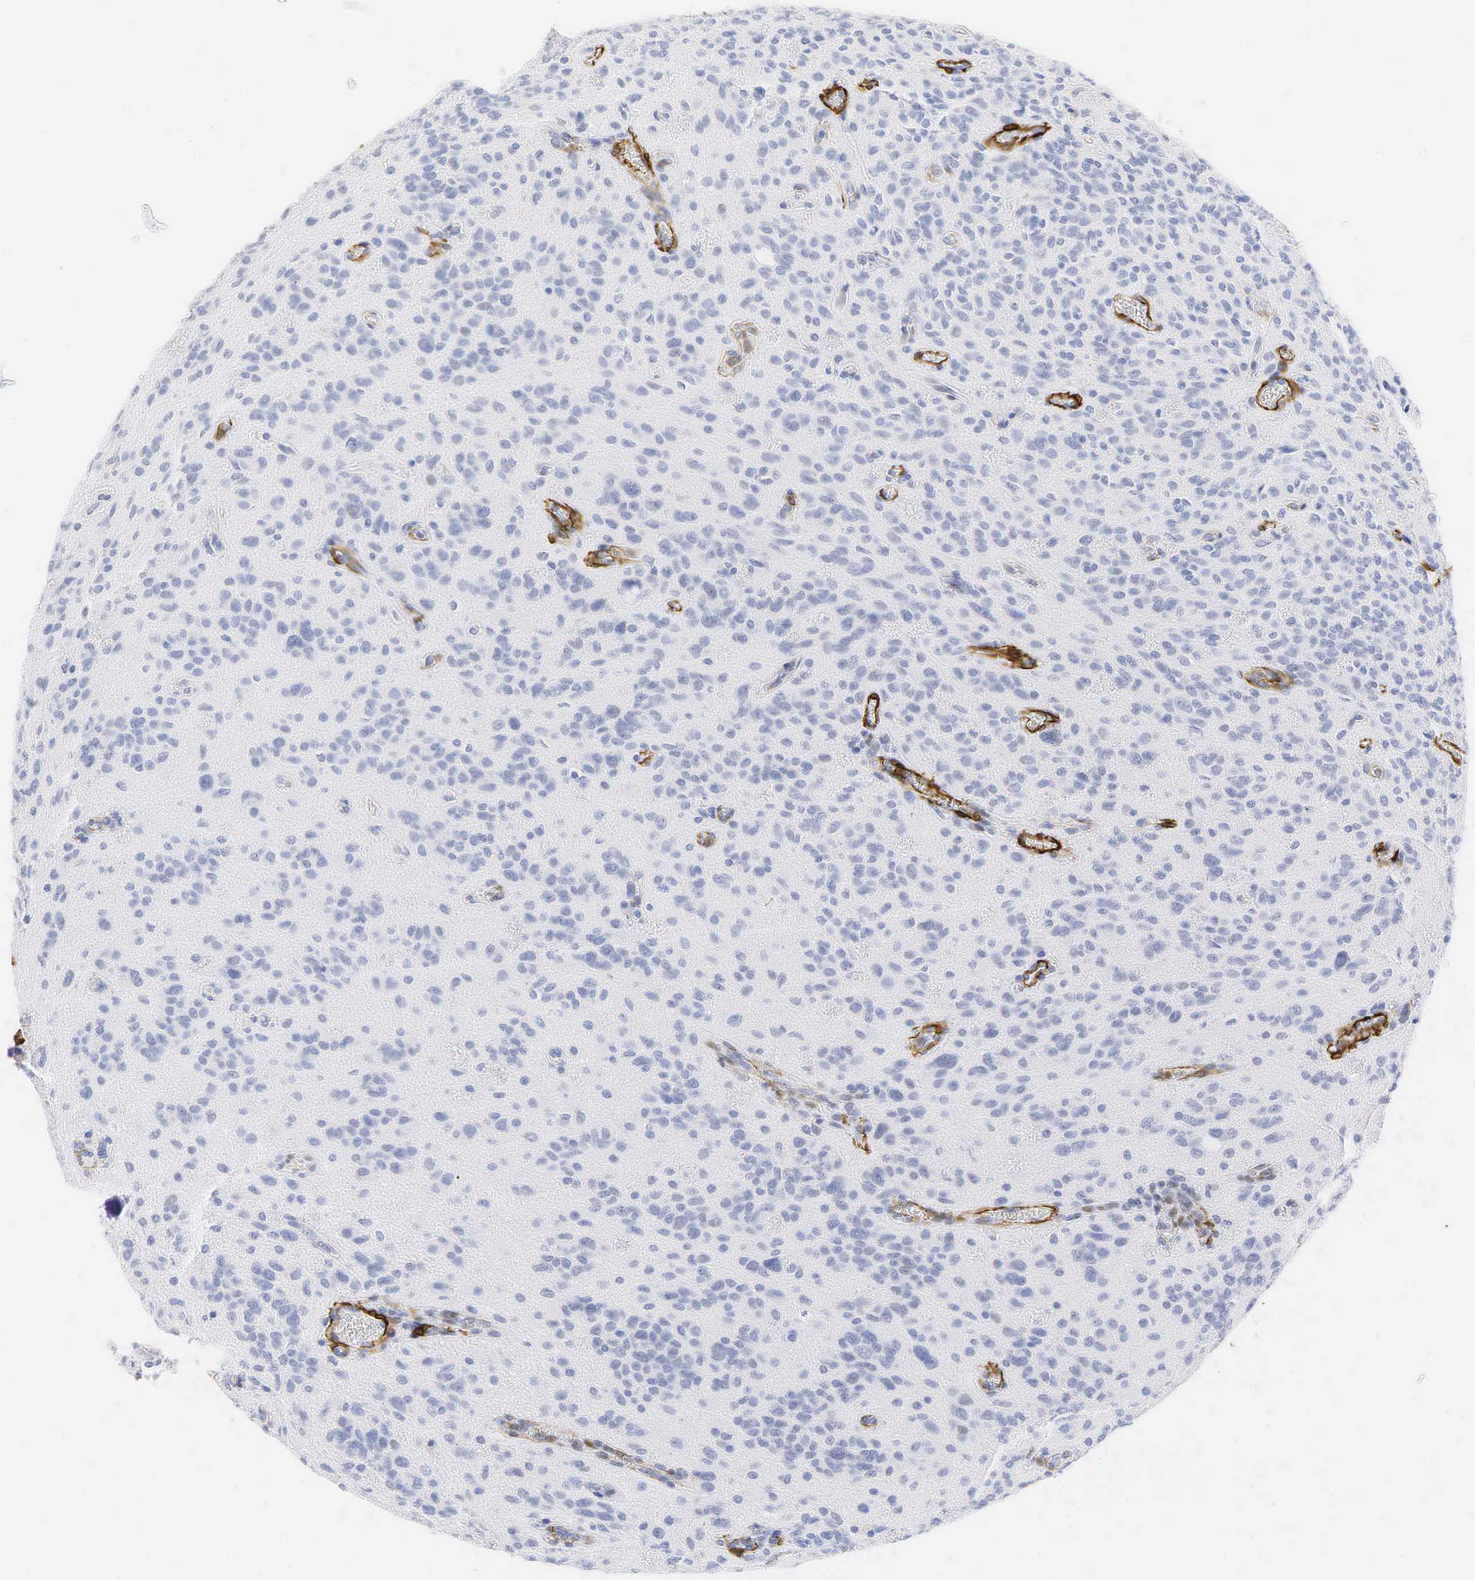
{"staining": {"intensity": "negative", "quantity": "none", "location": "none"}, "tissue": "glioma", "cell_type": "Tumor cells", "image_type": "cancer", "snomed": [{"axis": "morphology", "description": "Glioma, malignant, Low grade"}, {"axis": "topography", "description": "Brain"}], "caption": "Human low-grade glioma (malignant) stained for a protein using immunohistochemistry displays no staining in tumor cells.", "gene": "ACTA2", "patient": {"sex": "female", "age": 15}}